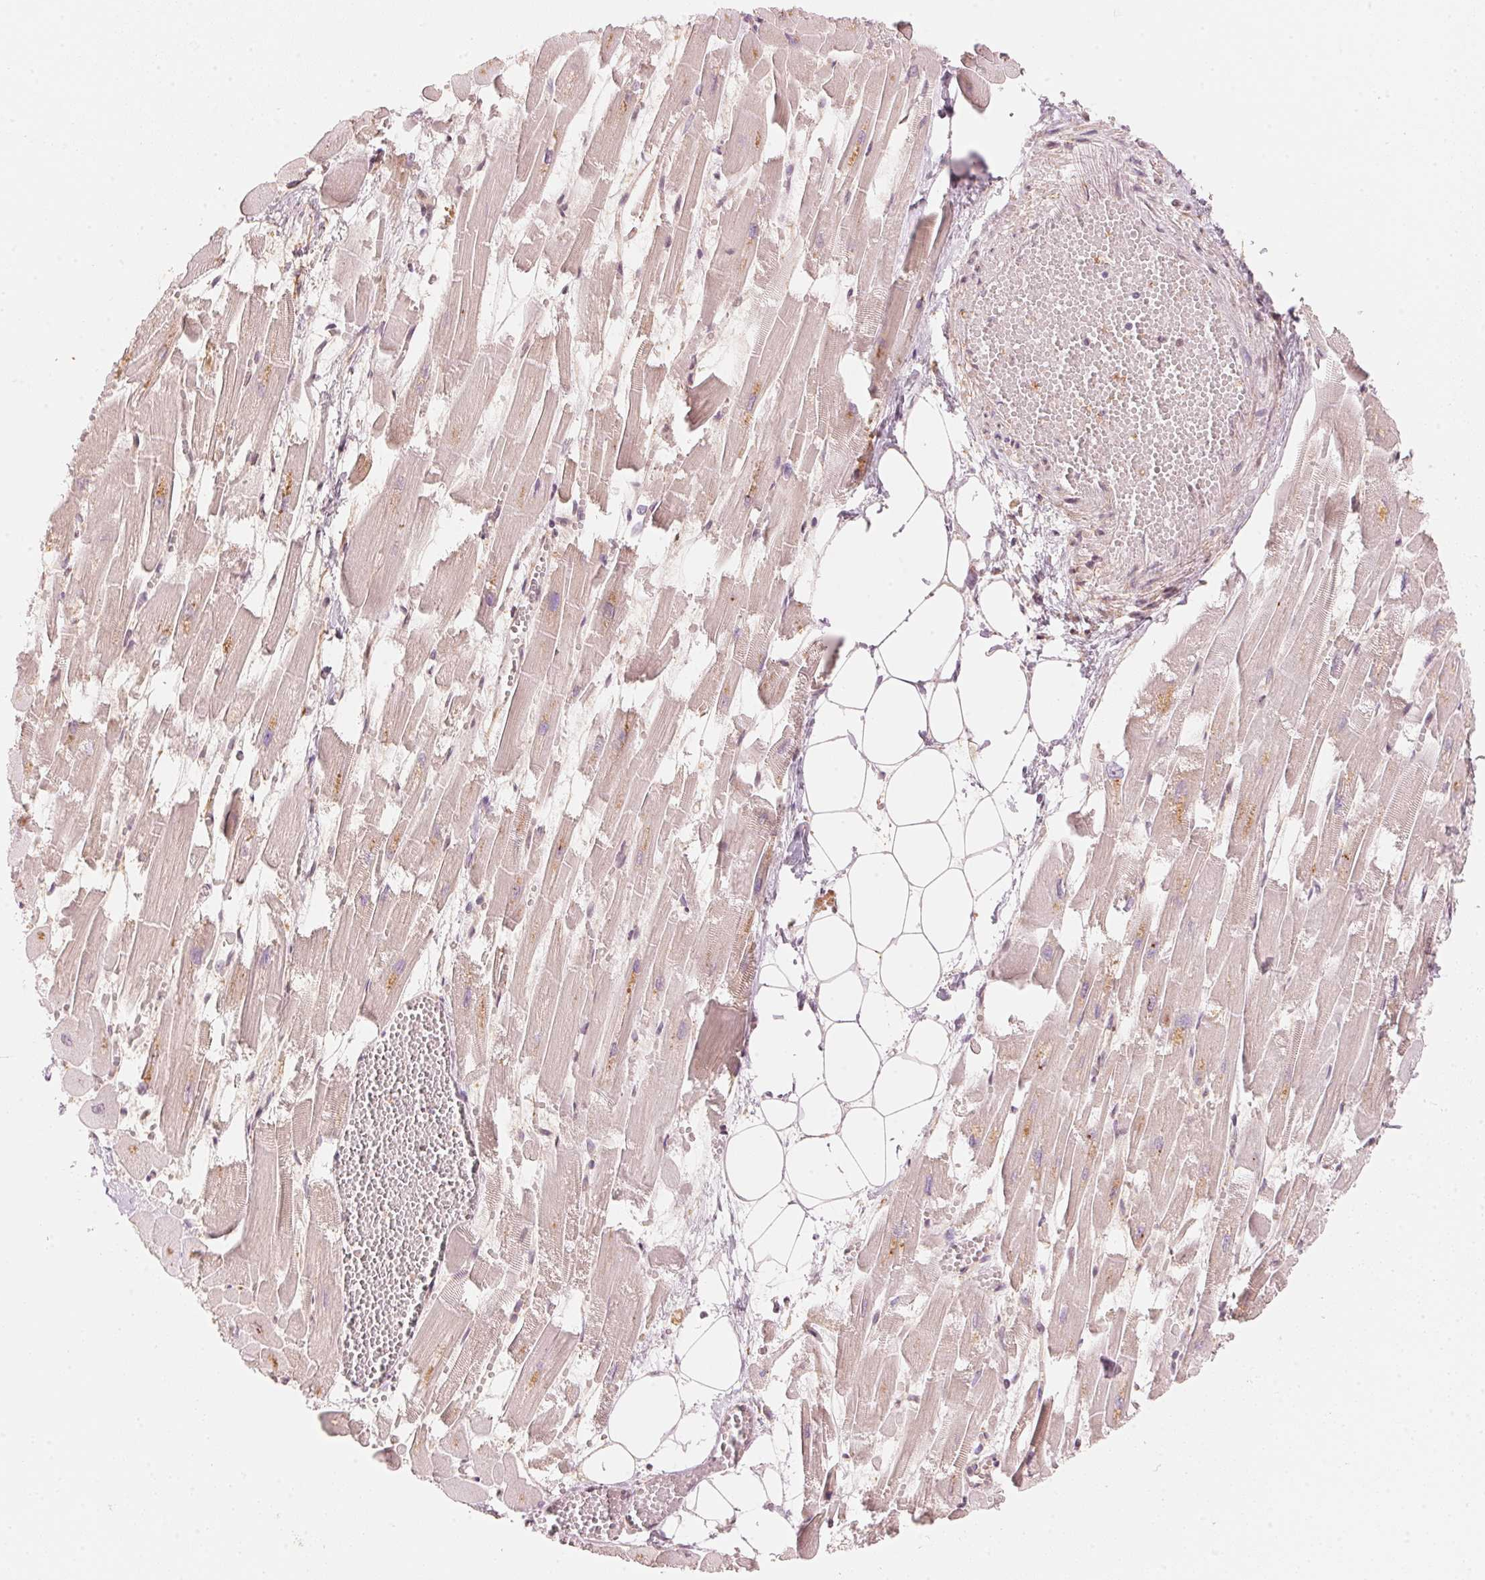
{"staining": {"intensity": "weak", "quantity": "<25%", "location": "cytoplasmic/membranous"}, "tissue": "heart muscle", "cell_type": "Cardiomyocytes", "image_type": "normal", "snomed": [{"axis": "morphology", "description": "Normal tissue, NOS"}, {"axis": "topography", "description": "Heart"}], "caption": "Protein analysis of unremarkable heart muscle displays no significant staining in cardiomyocytes.", "gene": "PRKN", "patient": {"sex": "female", "age": 52}}